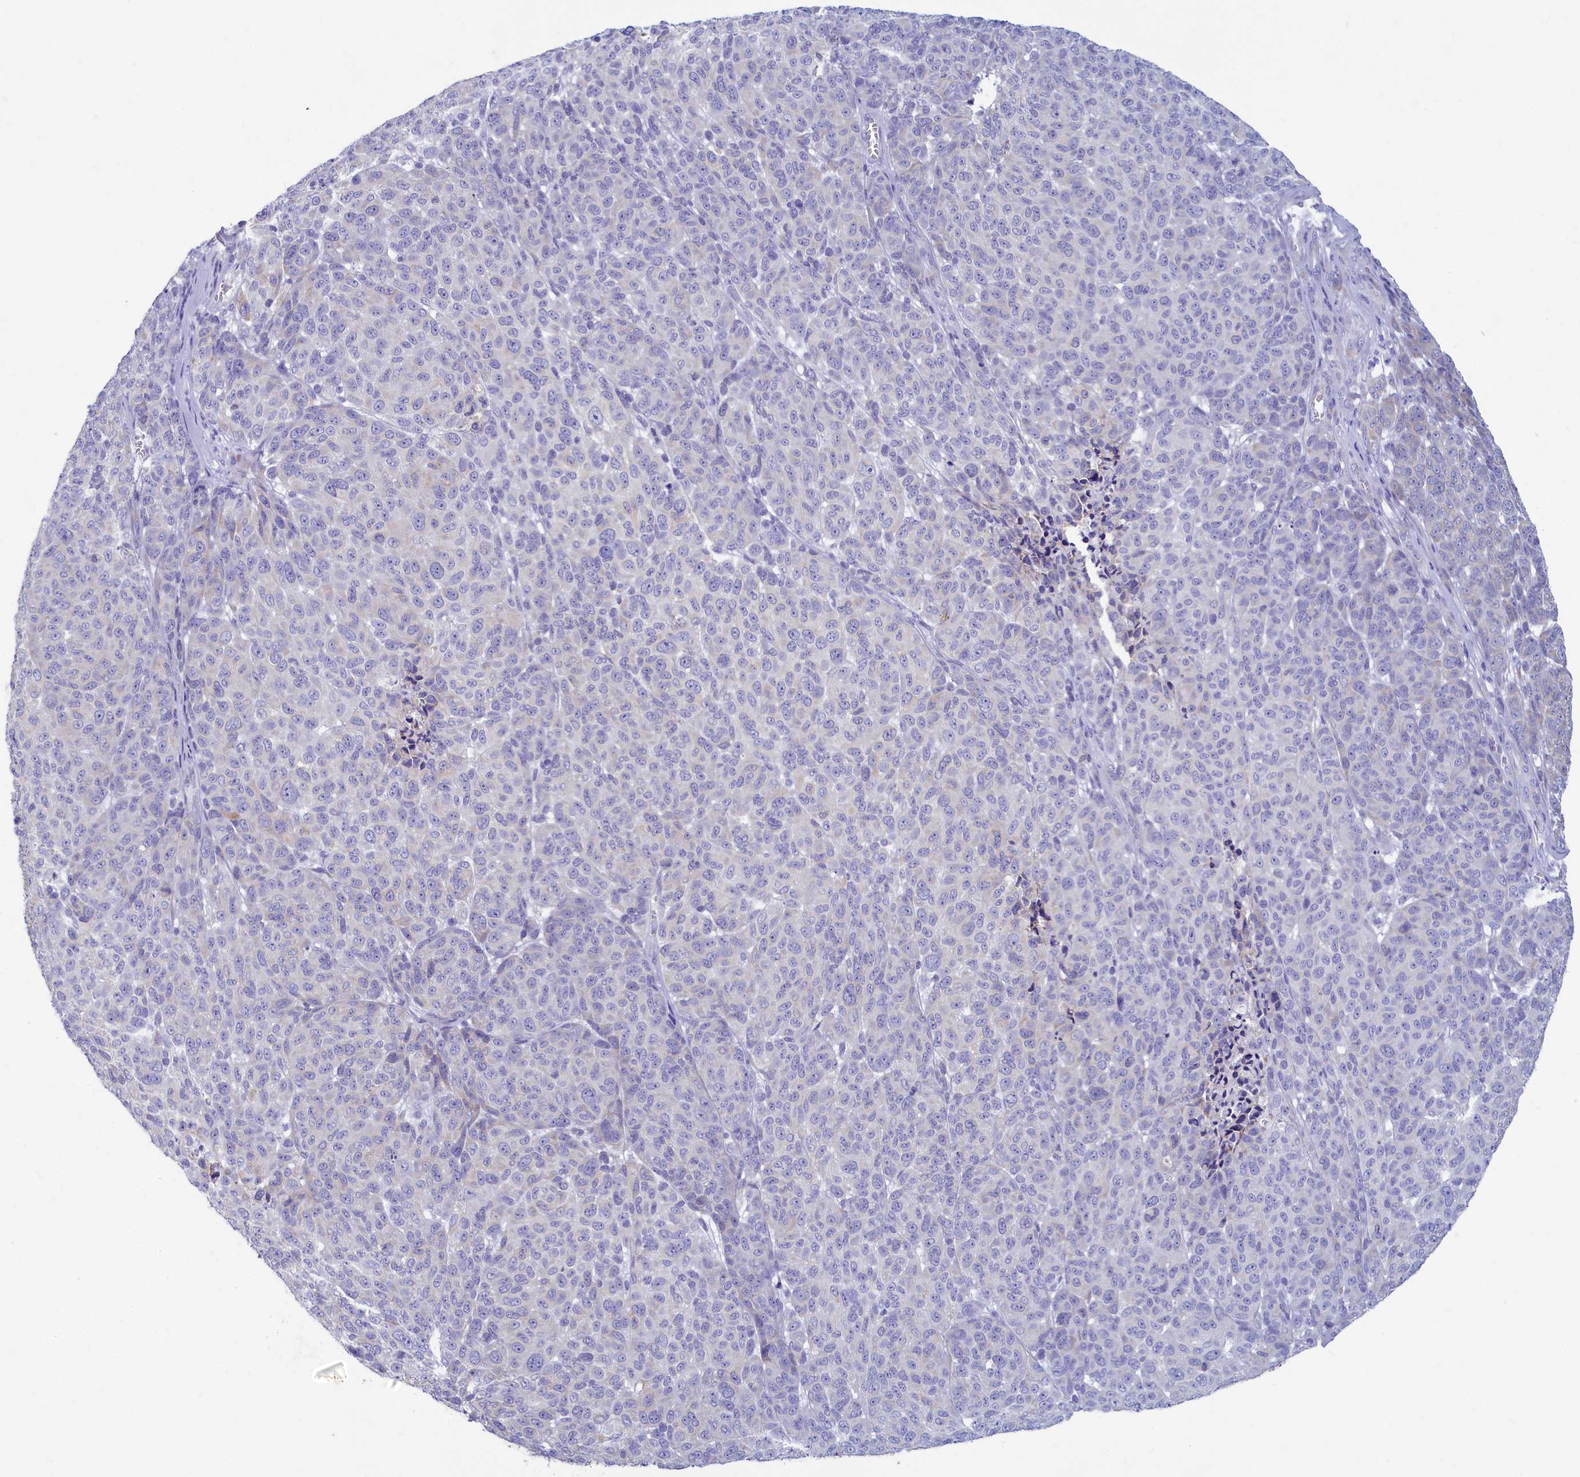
{"staining": {"intensity": "negative", "quantity": "none", "location": "none"}, "tissue": "melanoma", "cell_type": "Tumor cells", "image_type": "cancer", "snomed": [{"axis": "morphology", "description": "Malignant melanoma, NOS"}, {"axis": "topography", "description": "Skin"}], "caption": "Immunohistochemical staining of human malignant melanoma demonstrates no significant staining in tumor cells.", "gene": "SKA3", "patient": {"sex": "male", "age": 49}}